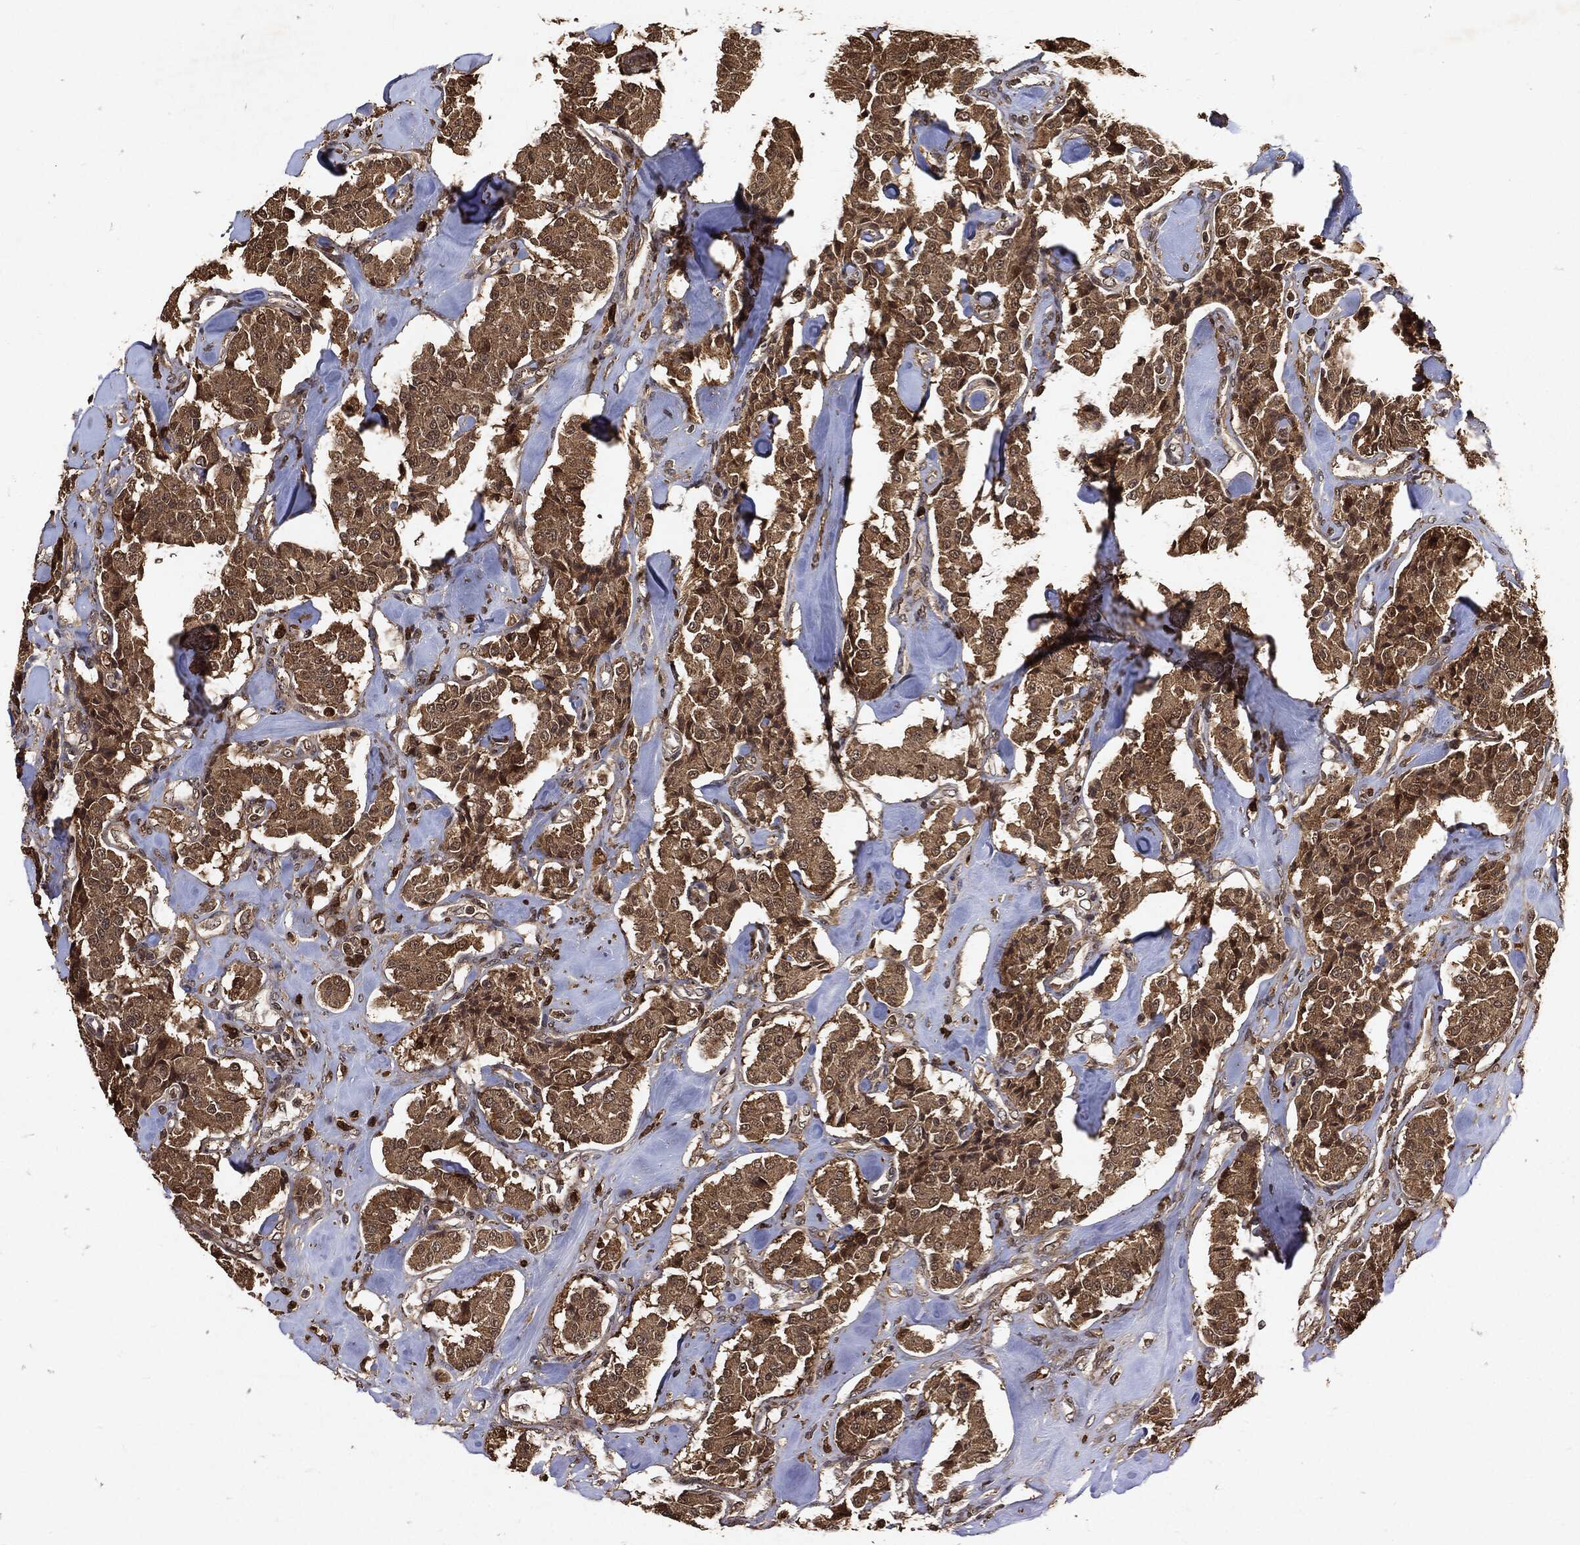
{"staining": {"intensity": "moderate", "quantity": ">75%", "location": "cytoplasmic/membranous"}, "tissue": "carcinoid", "cell_type": "Tumor cells", "image_type": "cancer", "snomed": [{"axis": "morphology", "description": "Carcinoid, malignant, NOS"}, {"axis": "topography", "description": "Pancreas"}], "caption": "Carcinoid was stained to show a protein in brown. There is medium levels of moderate cytoplasmic/membranous positivity in about >75% of tumor cells. (IHC, brightfield microscopy, high magnification).", "gene": "ZNF226", "patient": {"sex": "male", "age": 41}}